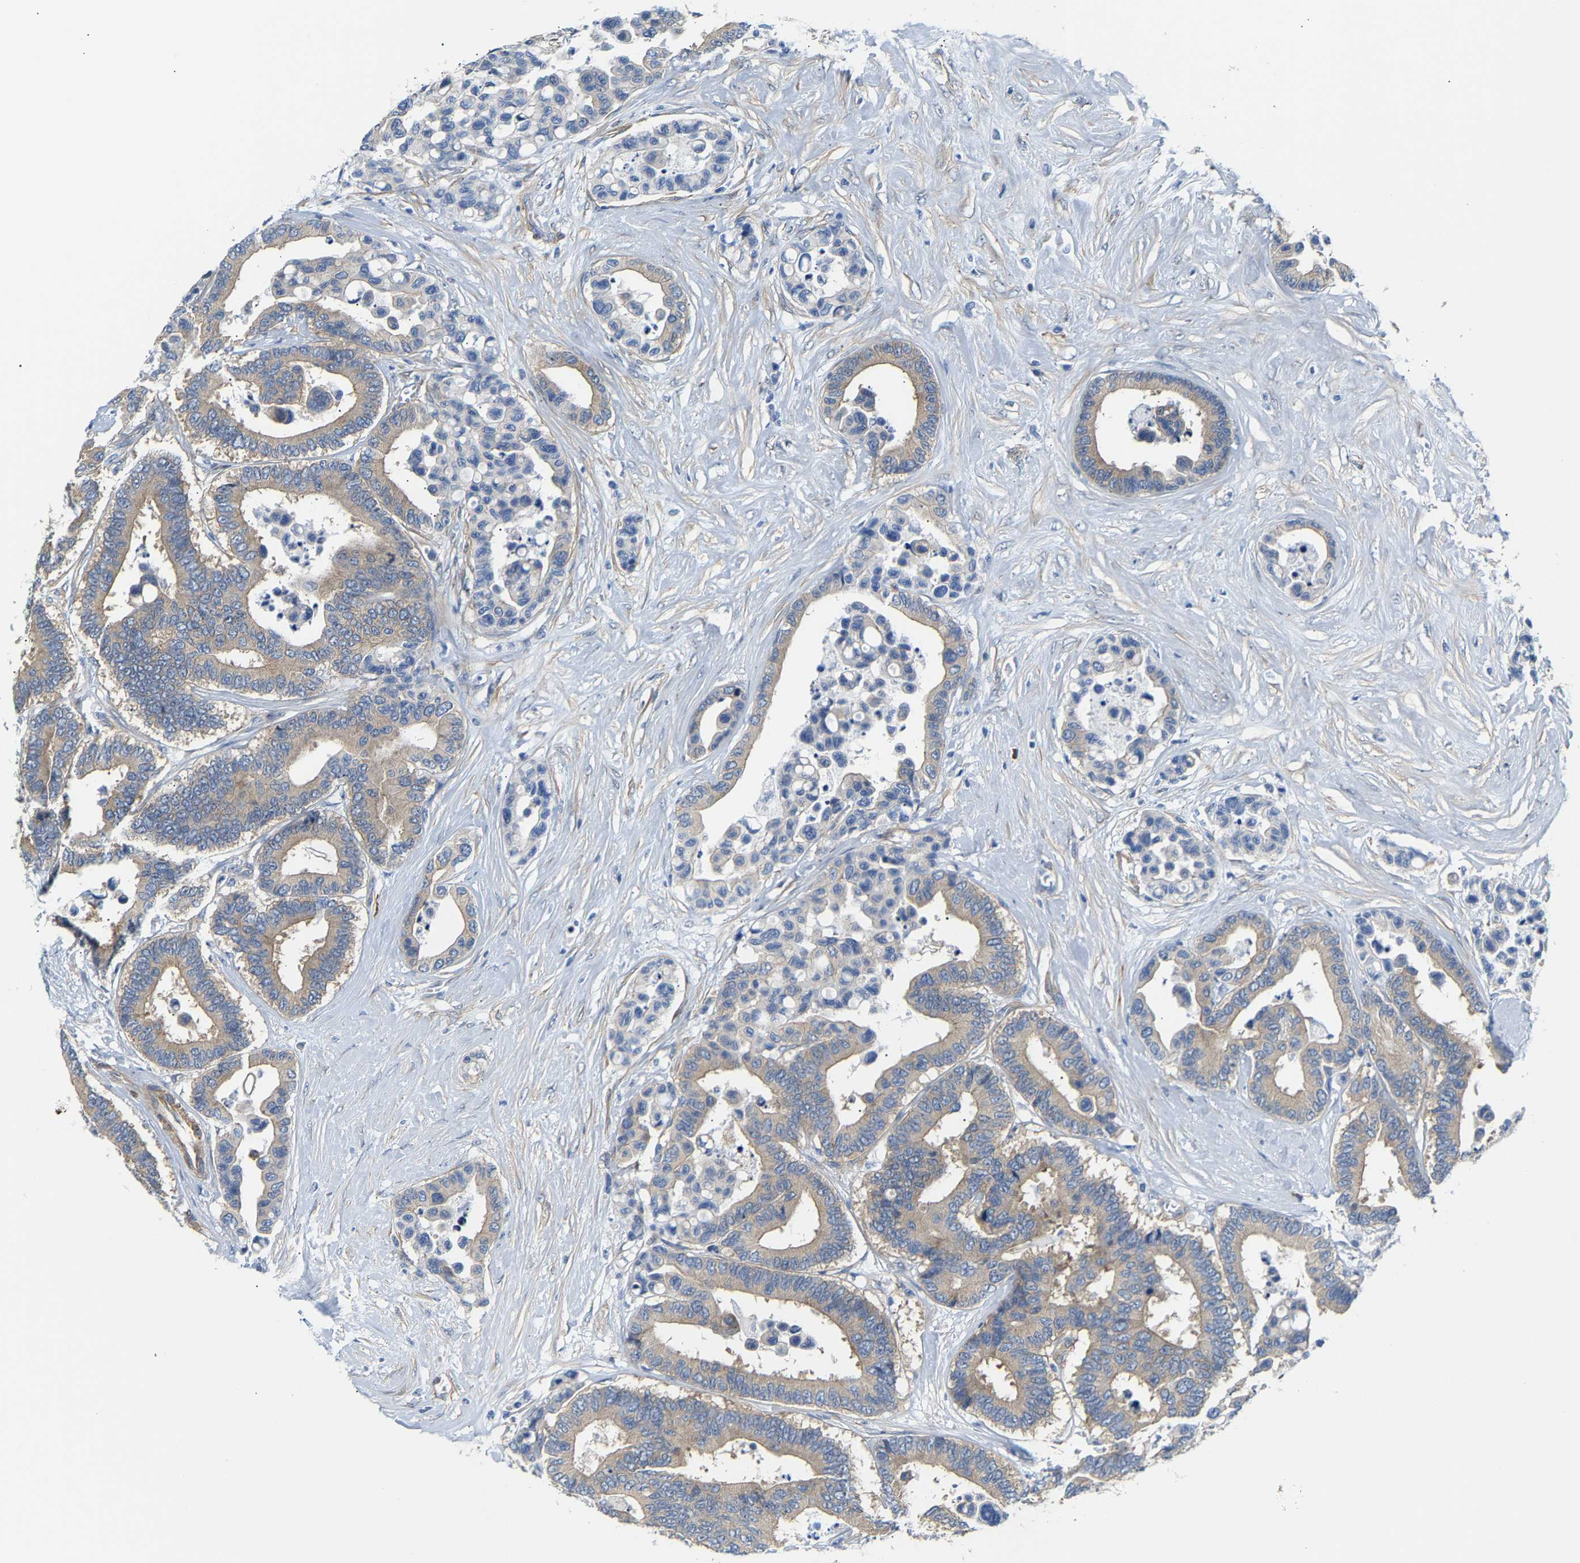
{"staining": {"intensity": "negative", "quantity": "none", "location": "none"}, "tissue": "colorectal cancer", "cell_type": "Tumor cells", "image_type": "cancer", "snomed": [{"axis": "morphology", "description": "Normal tissue, NOS"}, {"axis": "morphology", "description": "Adenocarcinoma, NOS"}, {"axis": "topography", "description": "Colon"}], "caption": "Tumor cells show no significant protein positivity in colorectal cancer.", "gene": "PAWR", "patient": {"sex": "male", "age": 82}}